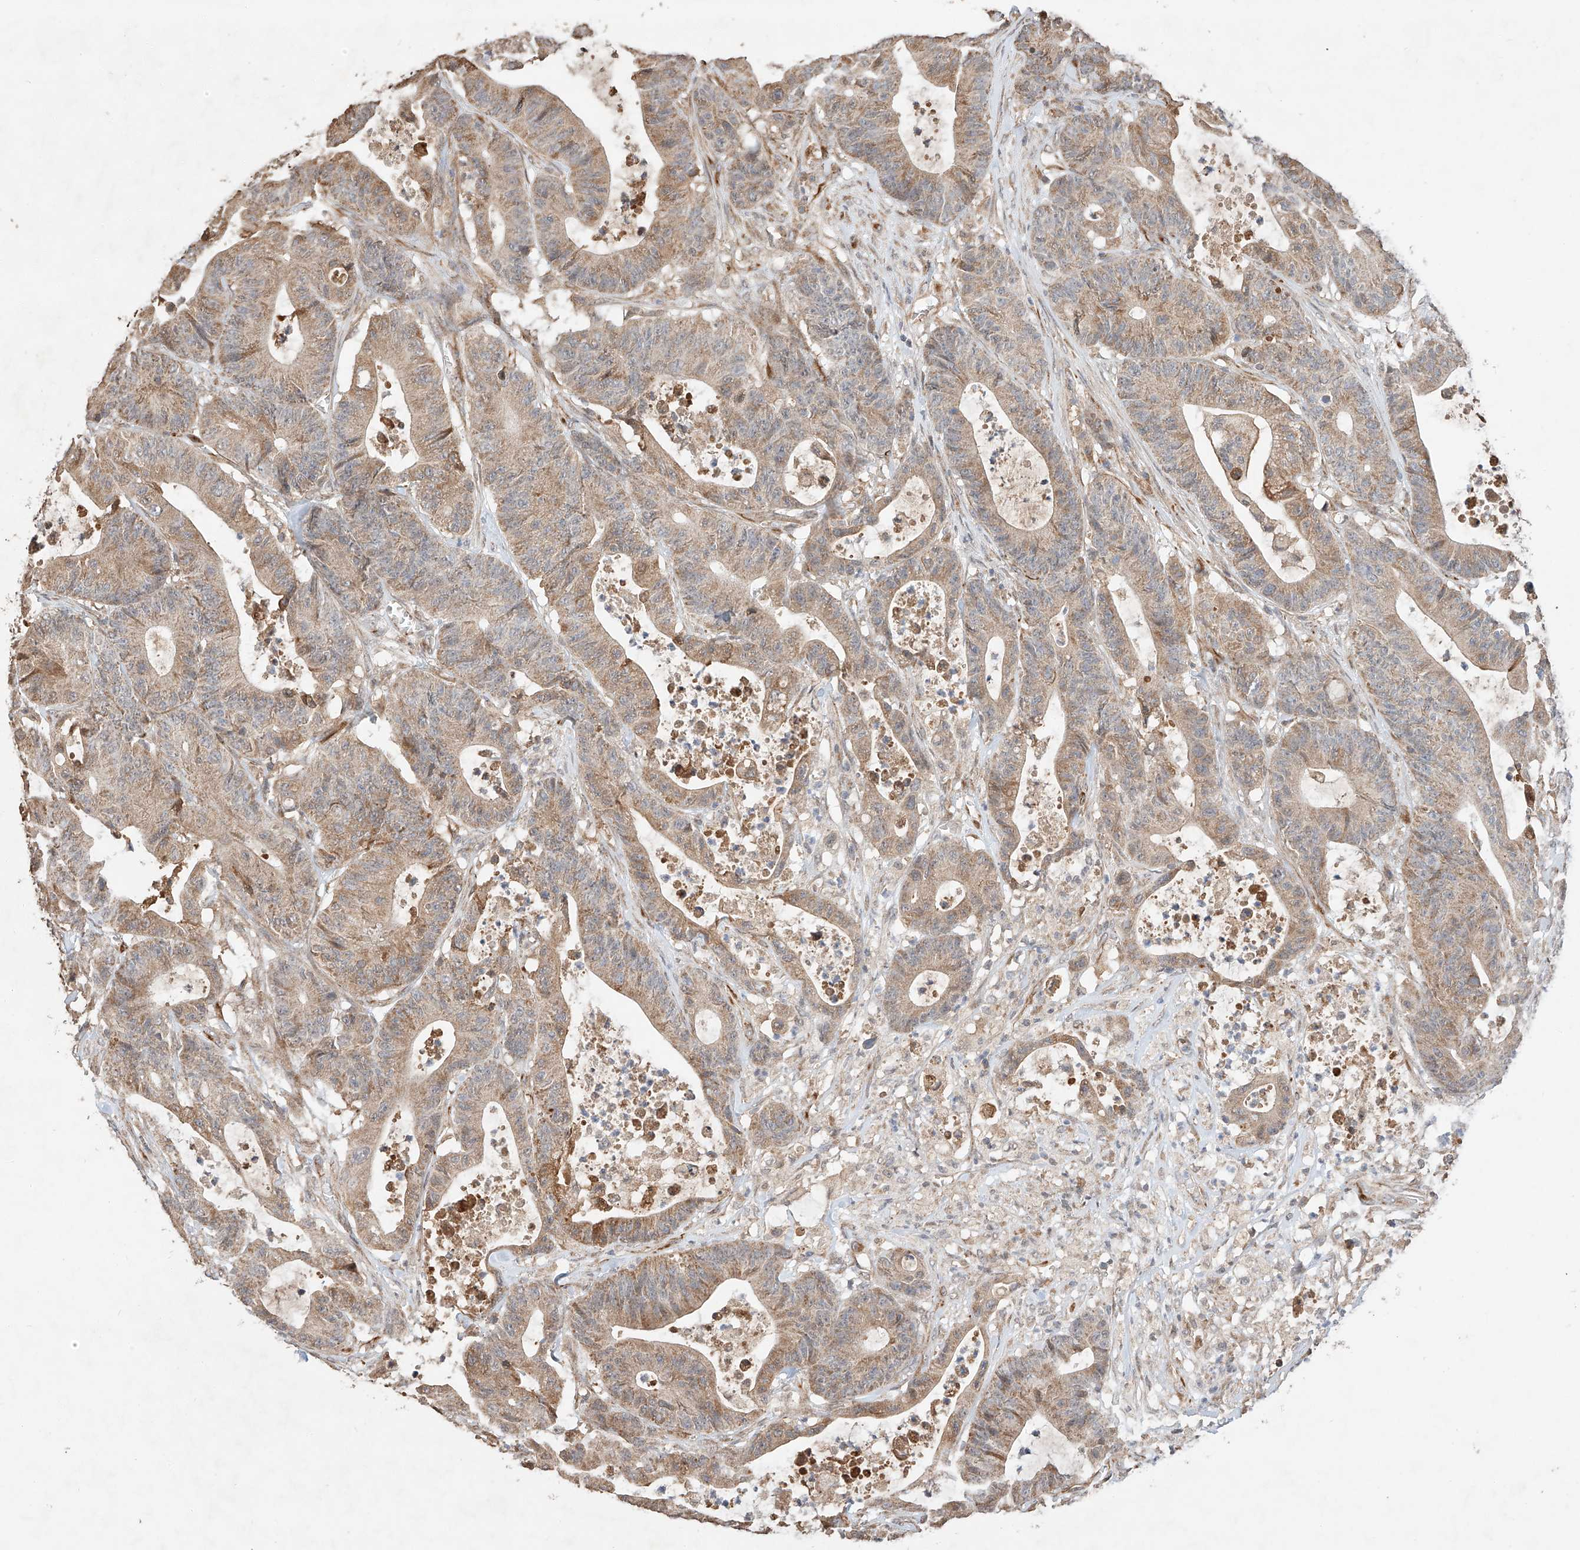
{"staining": {"intensity": "moderate", "quantity": ">75%", "location": "cytoplasmic/membranous"}, "tissue": "colorectal cancer", "cell_type": "Tumor cells", "image_type": "cancer", "snomed": [{"axis": "morphology", "description": "Adenocarcinoma, NOS"}, {"axis": "topography", "description": "Colon"}], "caption": "High-power microscopy captured an immunohistochemistry (IHC) micrograph of adenocarcinoma (colorectal), revealing moderate cytoplasmic/membranous expression in about >75% of tumor cells.", "gene": "SUSD6", "patient": {"sex": "female", "age": 84}}